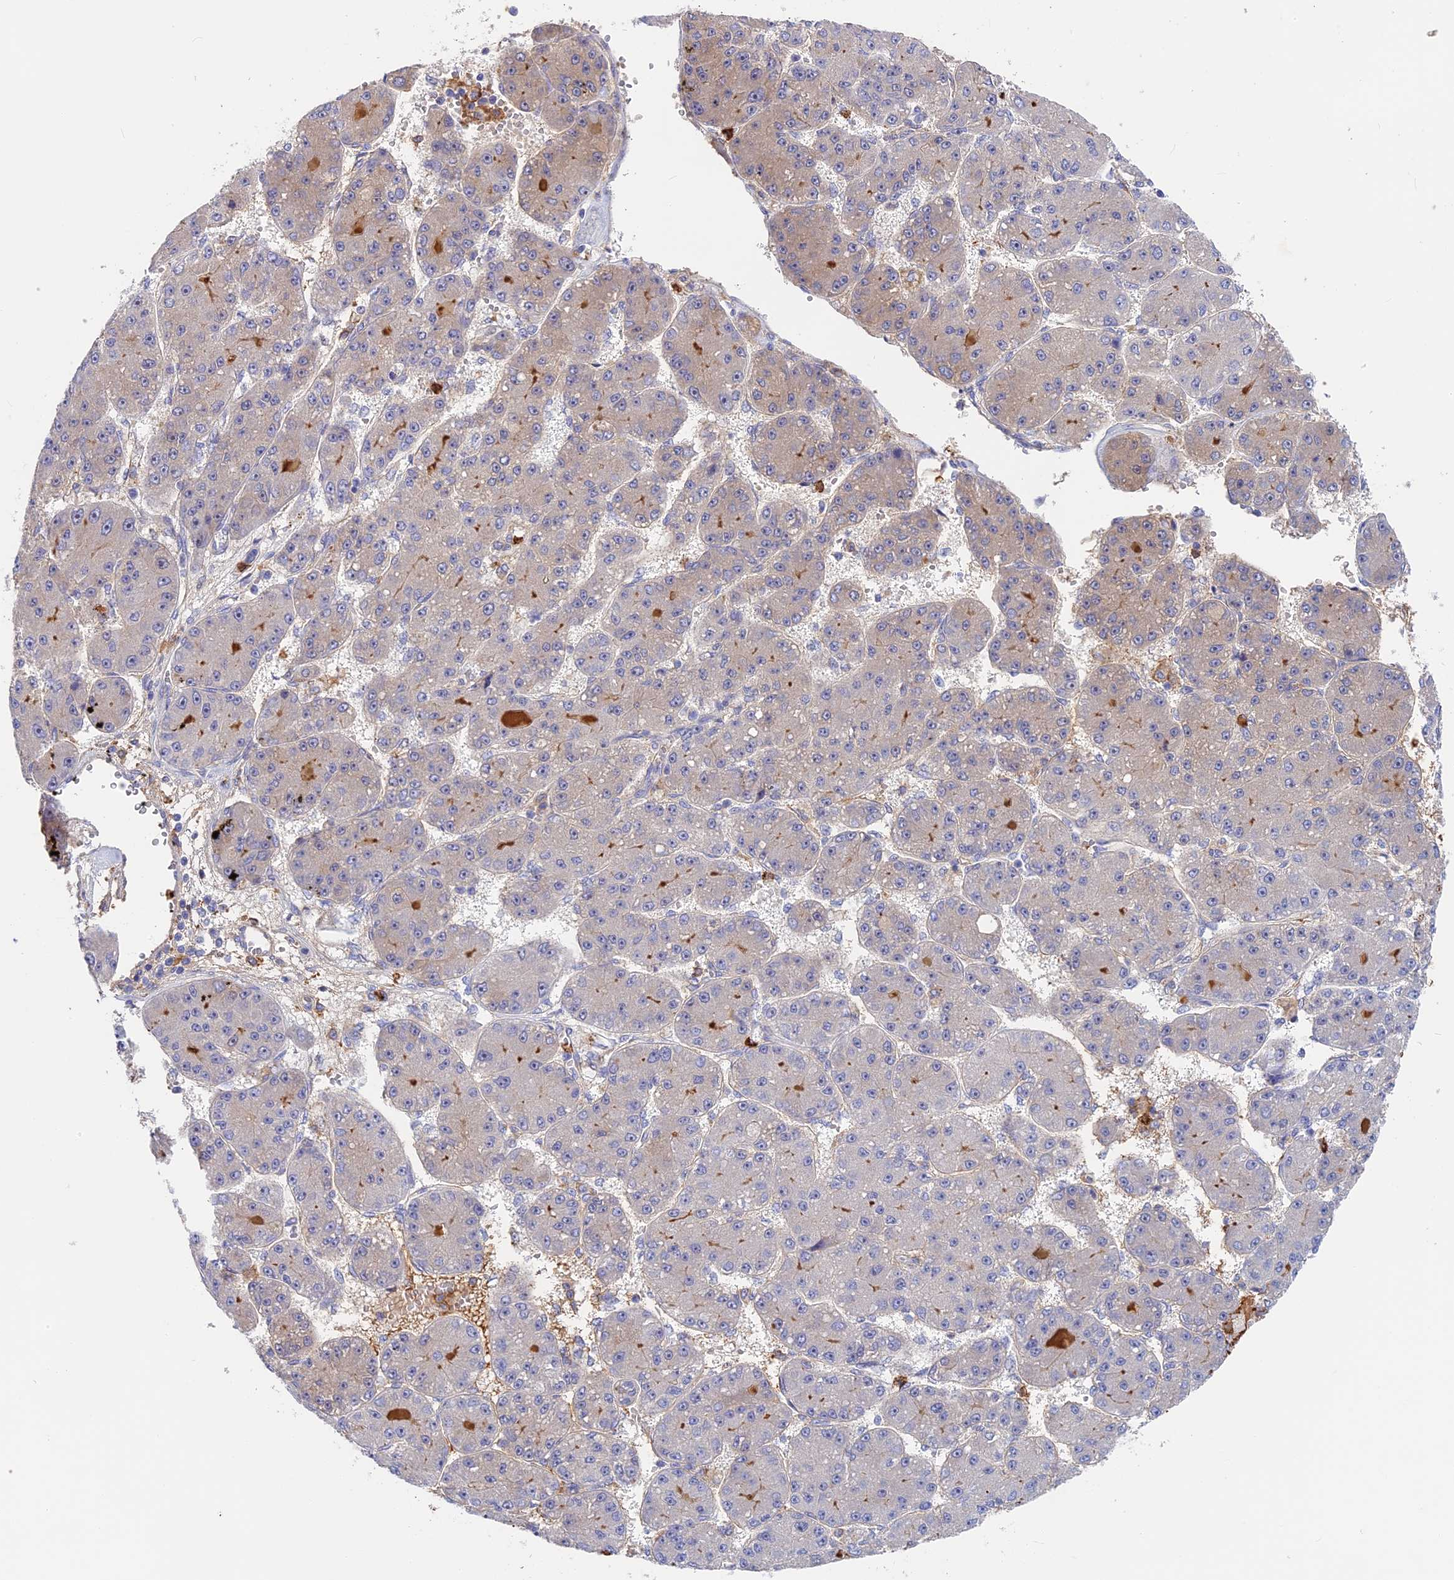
{"staining": {"intensity": "negative", "quantity": "none", "location": "none"}, "tissue": "liver cancer", "cell_type": "Tumor cells", "image_type": "cancer", "snomed": [{"axis": "morphology", "description": "Carcinoma, Hepatocellular, NOS"}, {"axis": "topography", "description": "Liver"}], "caption": "The immunohistochemistry (IHC) micrograph has no significant expression in tumor cells of liver hepatocellular carcinoma tissue.", "gene": "ADGRD1", "patient": {"sex": "male", "age": 67}}